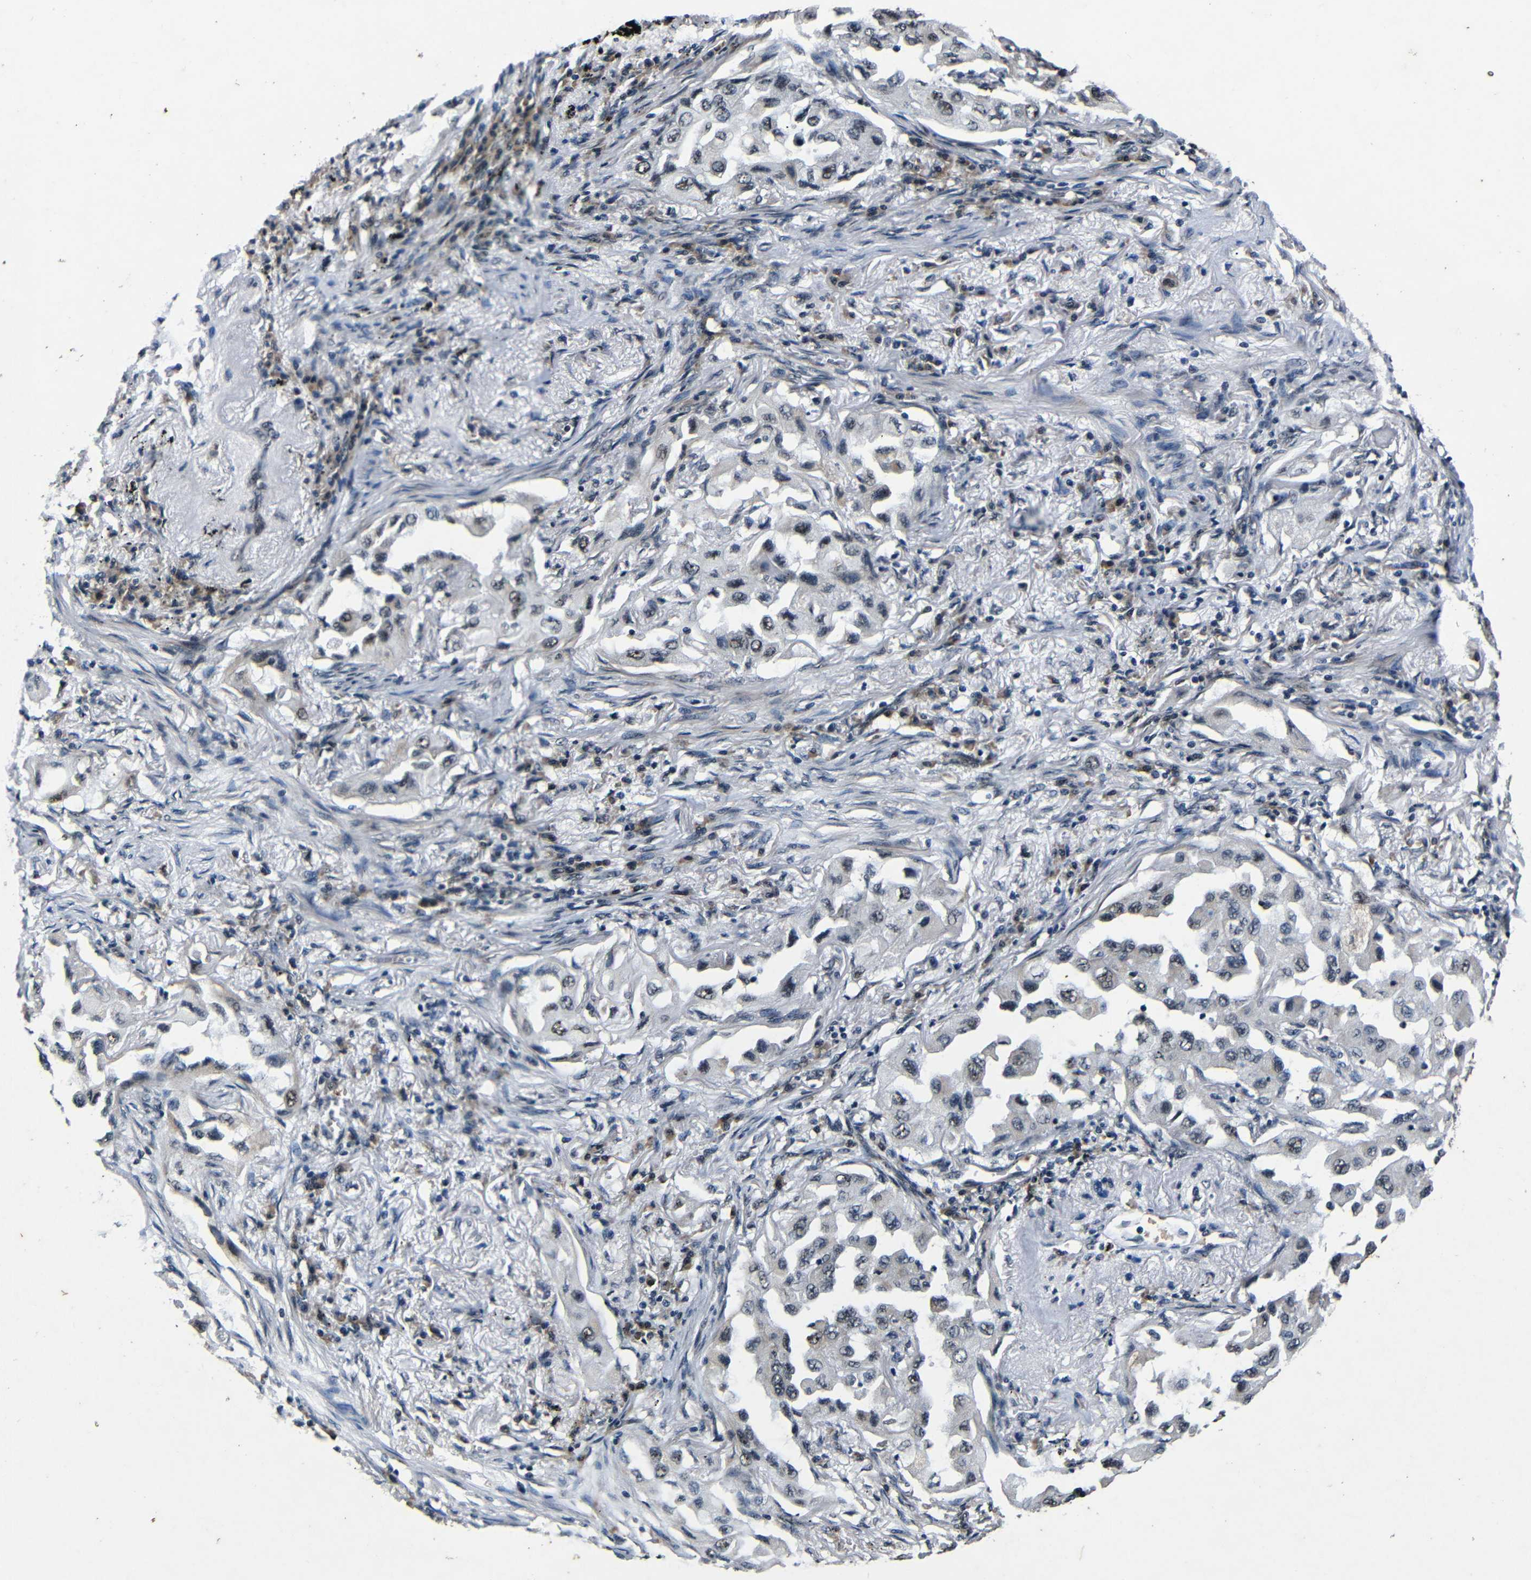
{"staining": {"intensity": "weak", "quantity": ">75%", "location": "nuclear"}, "tissue": "lung cancer", "cell_type": "Tumor cells", "image_type": "cancer", "snomed": [{"axis": "morphology", "description": "Adenocarcinoma, NOS"}, {"axis": "topography", "description": "Lung"}], "caption": "Human adenocarcinoma (lung) stained for a protein (brown) reveals weak nuclear positive positivity in approximately >75% of tumor cells.", "gene": "FOXD4", "patient": {"sex": "female", "age": 65}}